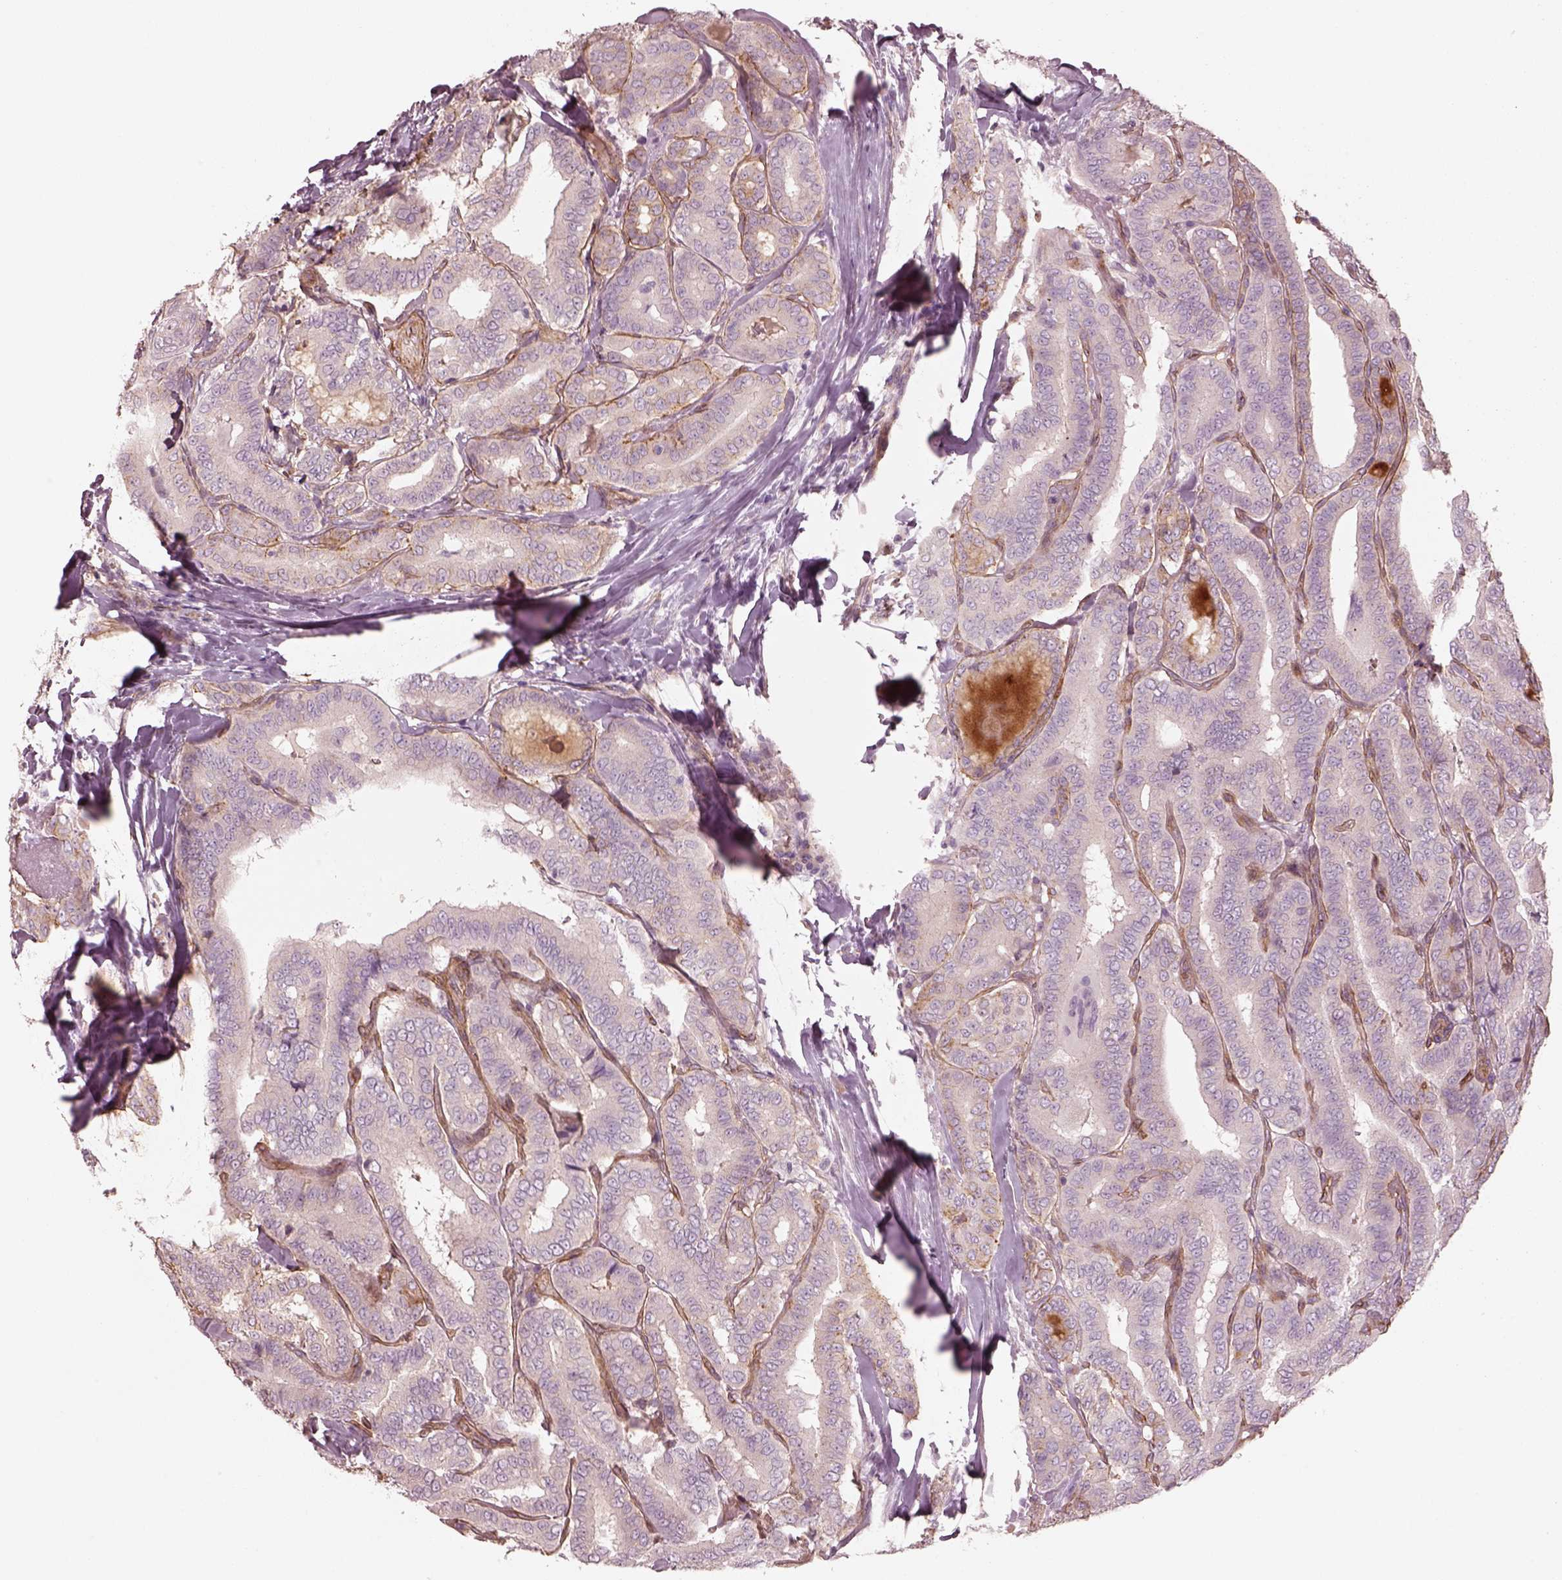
{"staining": {"intensity": "moderate", "quantity": "25%-75%", "location": "cytoplasmic/membranous"}, "tissue": "thyroid cancer", "cell_type": "Tumor cells", "image_type": "cancer", "snomed": [{"axis": "morphology", "description": "Papillary adenocarcinoma, NOS"}, {"axis": "morphology", "description": "Papillary adenoma metastatic"}, {"axis": "topography", "description": "Thyroid gland"}], "caption": "Immunohistochemistry (IHC) of human papillary adenoma metastatic (thyroid) demonstrates medium levels of moderate cytoplasmic/membranous positivity in about 25%-75% of tumor cells.", "gene": "CRYM", "patient": {"sex": "female", "age": 50}}